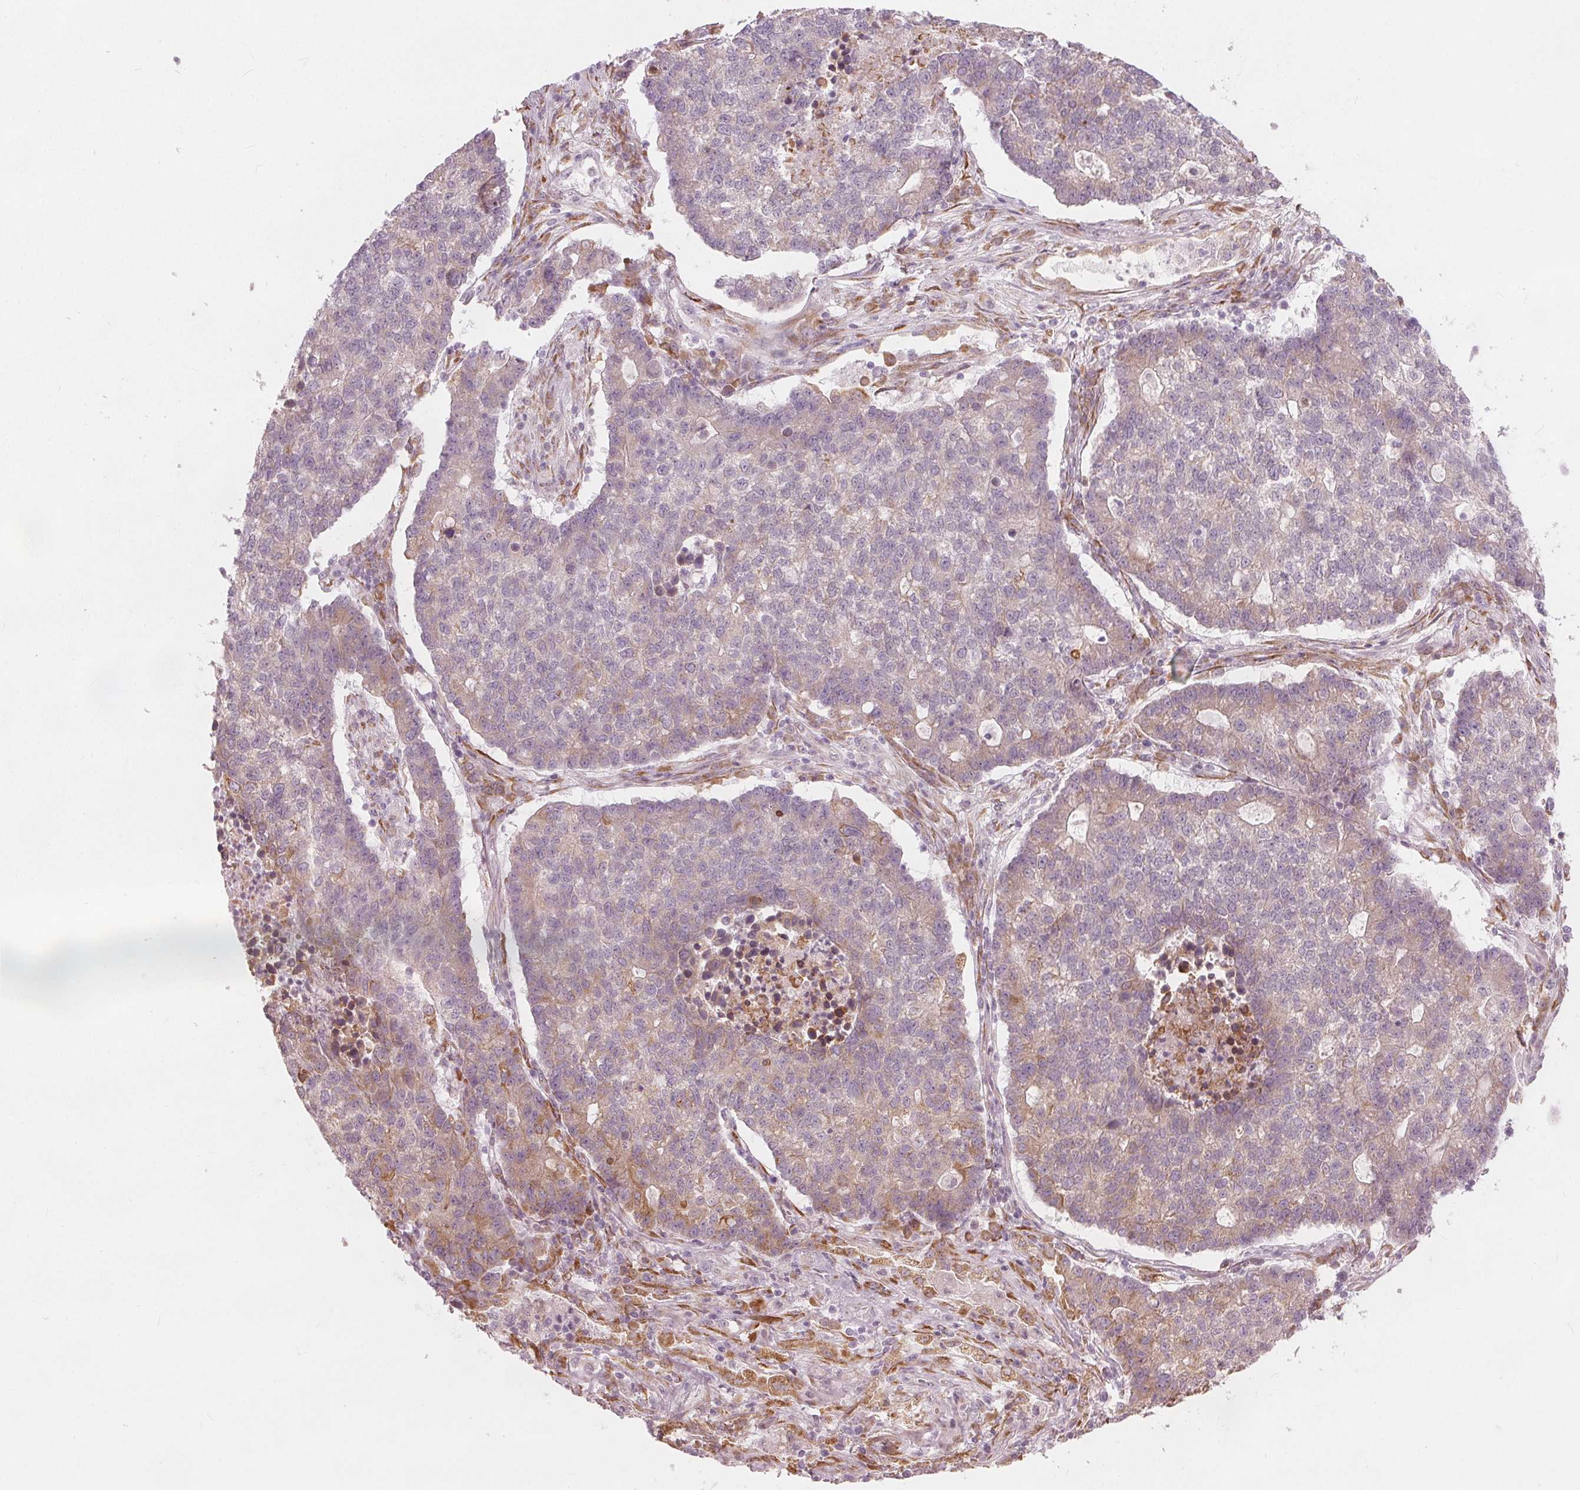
{"staining": {"intensity": "moderate", "quantity": "<25%", "location": "cytoplasmic/membranous"}, "tissue": "lung cancer", "cell_type": "Tumor cells", "image_type": "cancer", "snomed": [{"axis": "morphology", "description": "Adenocarcinoma, NOS"}, {"axis": "topography", "description": "Lung"}], "caption": "Immunohistochemistry (IHC) of lung adenocarcinoma displays low levels of moderate cytoplasmic/membranous expression in approximately <25% of tumor cells.", "gene": "BRSK1", "patient": {"sex": "male", "age": 57}}